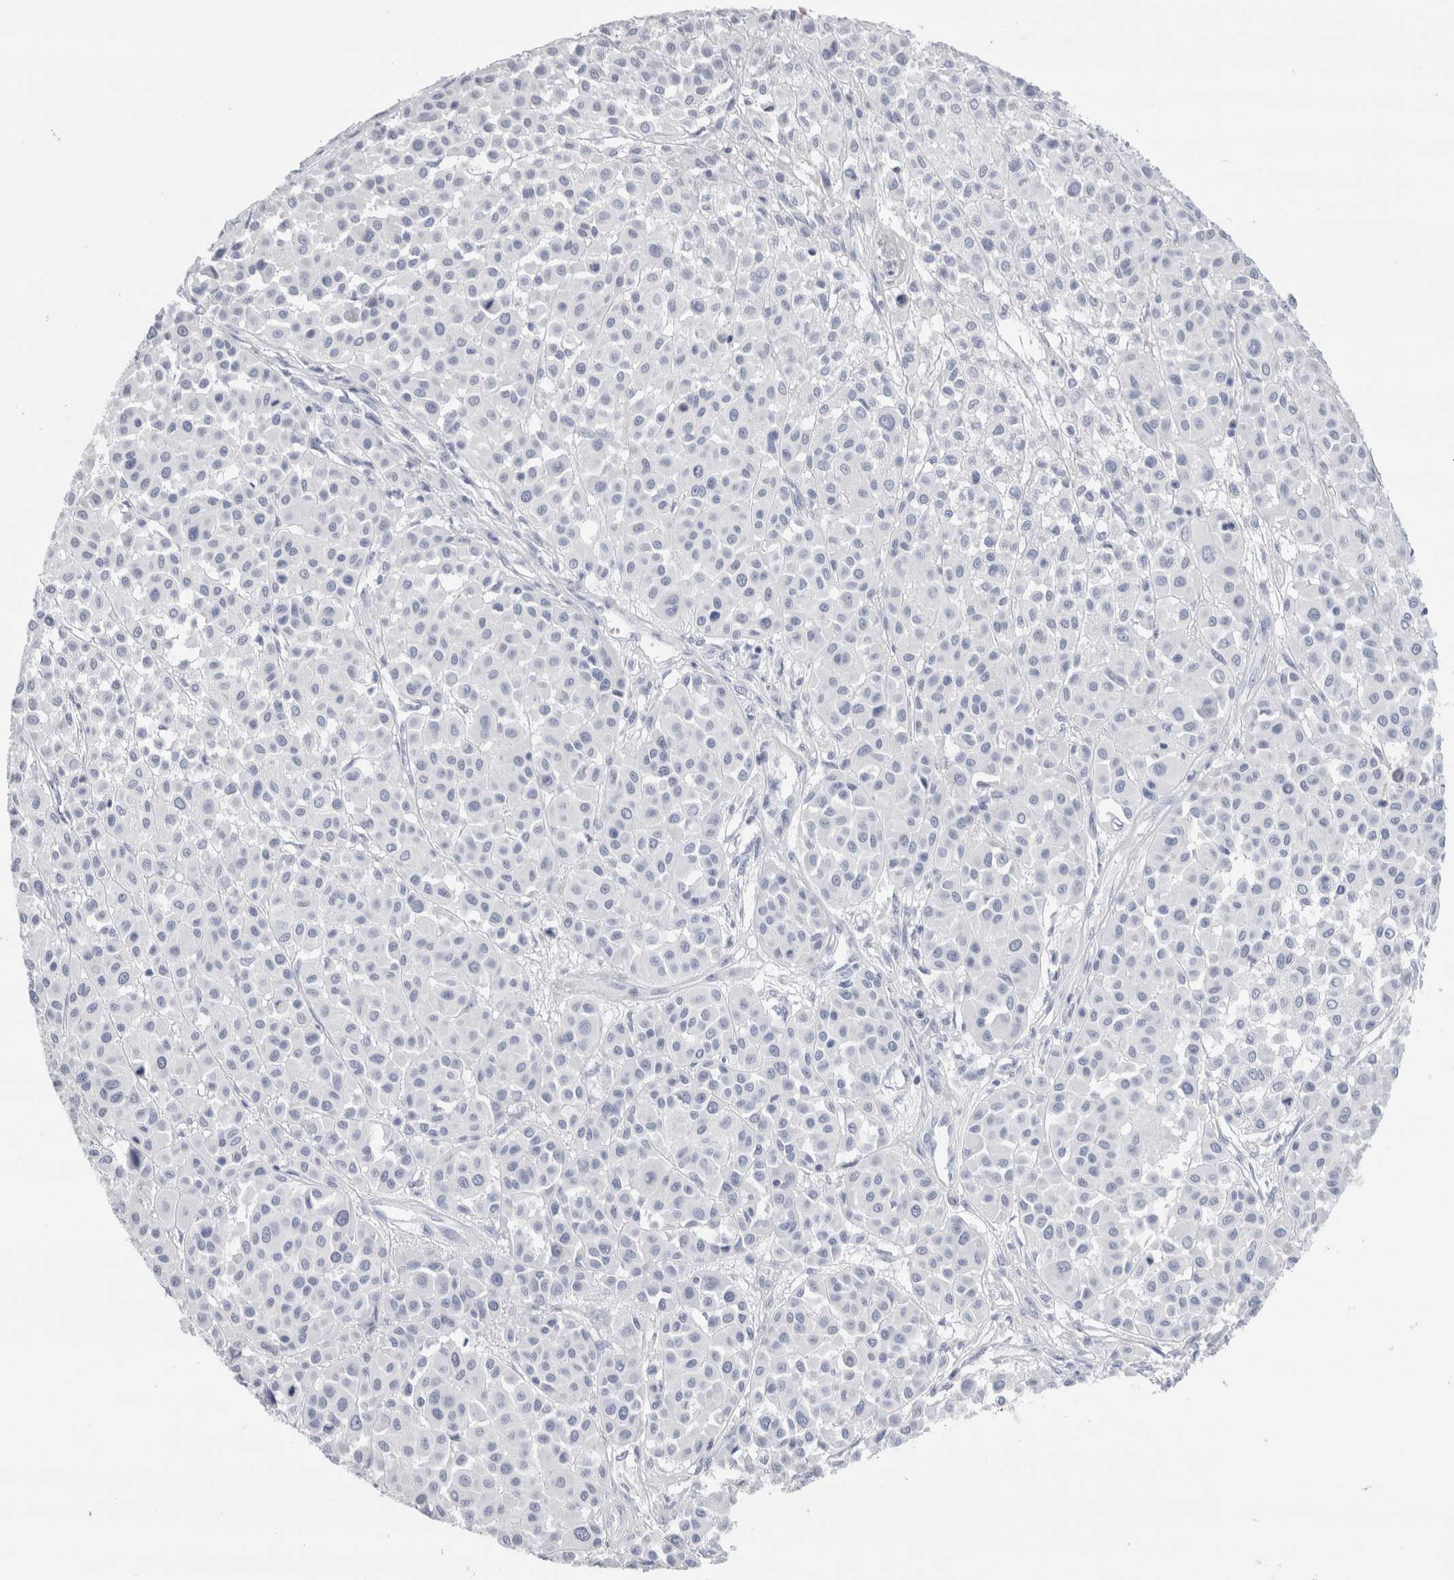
{"staining": {"intensity": "negative", "quantity": "none", "location": "none"}, "tissue": "melanoma", "cell_type": "Tumor cells", "image_type": "cancer", "snomed": [{"axis": "morphology", "description": "Malignant melanoma, Metastatic site"}, {"axis": "topography", "description": "Soft tissue"}], "caption": "Image shows no protein expression in tumor cells of malignant melanoma (metastatic site) tissue.", "gene": "ECHDC2", "patient": {"sex": "male", "age": 41}}